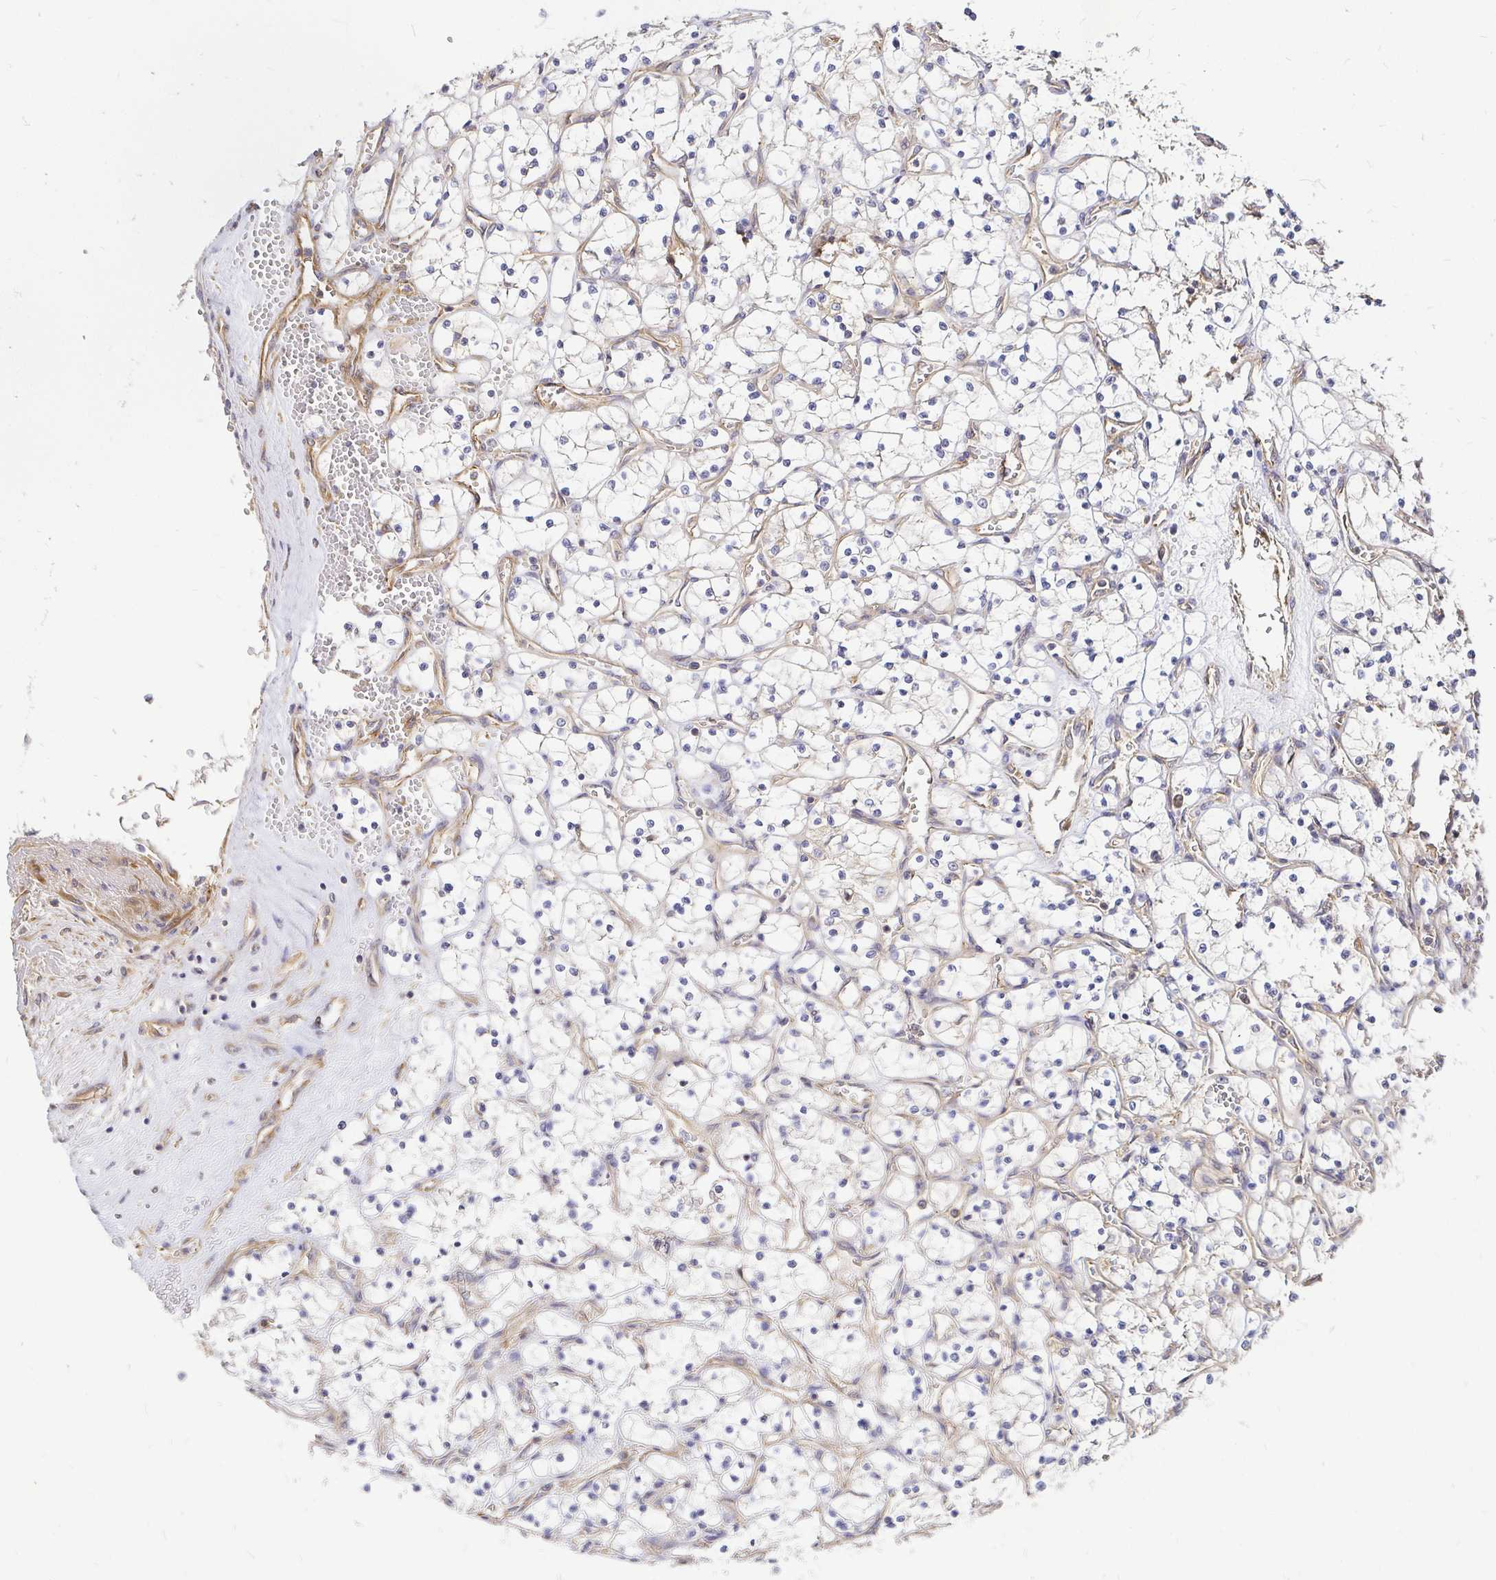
{"staining": {"intensity": "negative", "quantity": "none", "location": "none"}, "tissue": "renal cancer", "cell_type": "Tumor cells", "image_type": "cancer", "snomed": [{"axis": "morphology", "description": "Adenocarcinoma, NOS"}, {"axis": "topography", "description": "Kidney"}], "caption": "This is an immunohistochemistry (IHC) photomicrograph of renal cancer (adenocarcinoma). There is no staining in tumor cells.", "gene": "KIF5B", "patient": {"sex": "female", "age": 69}}